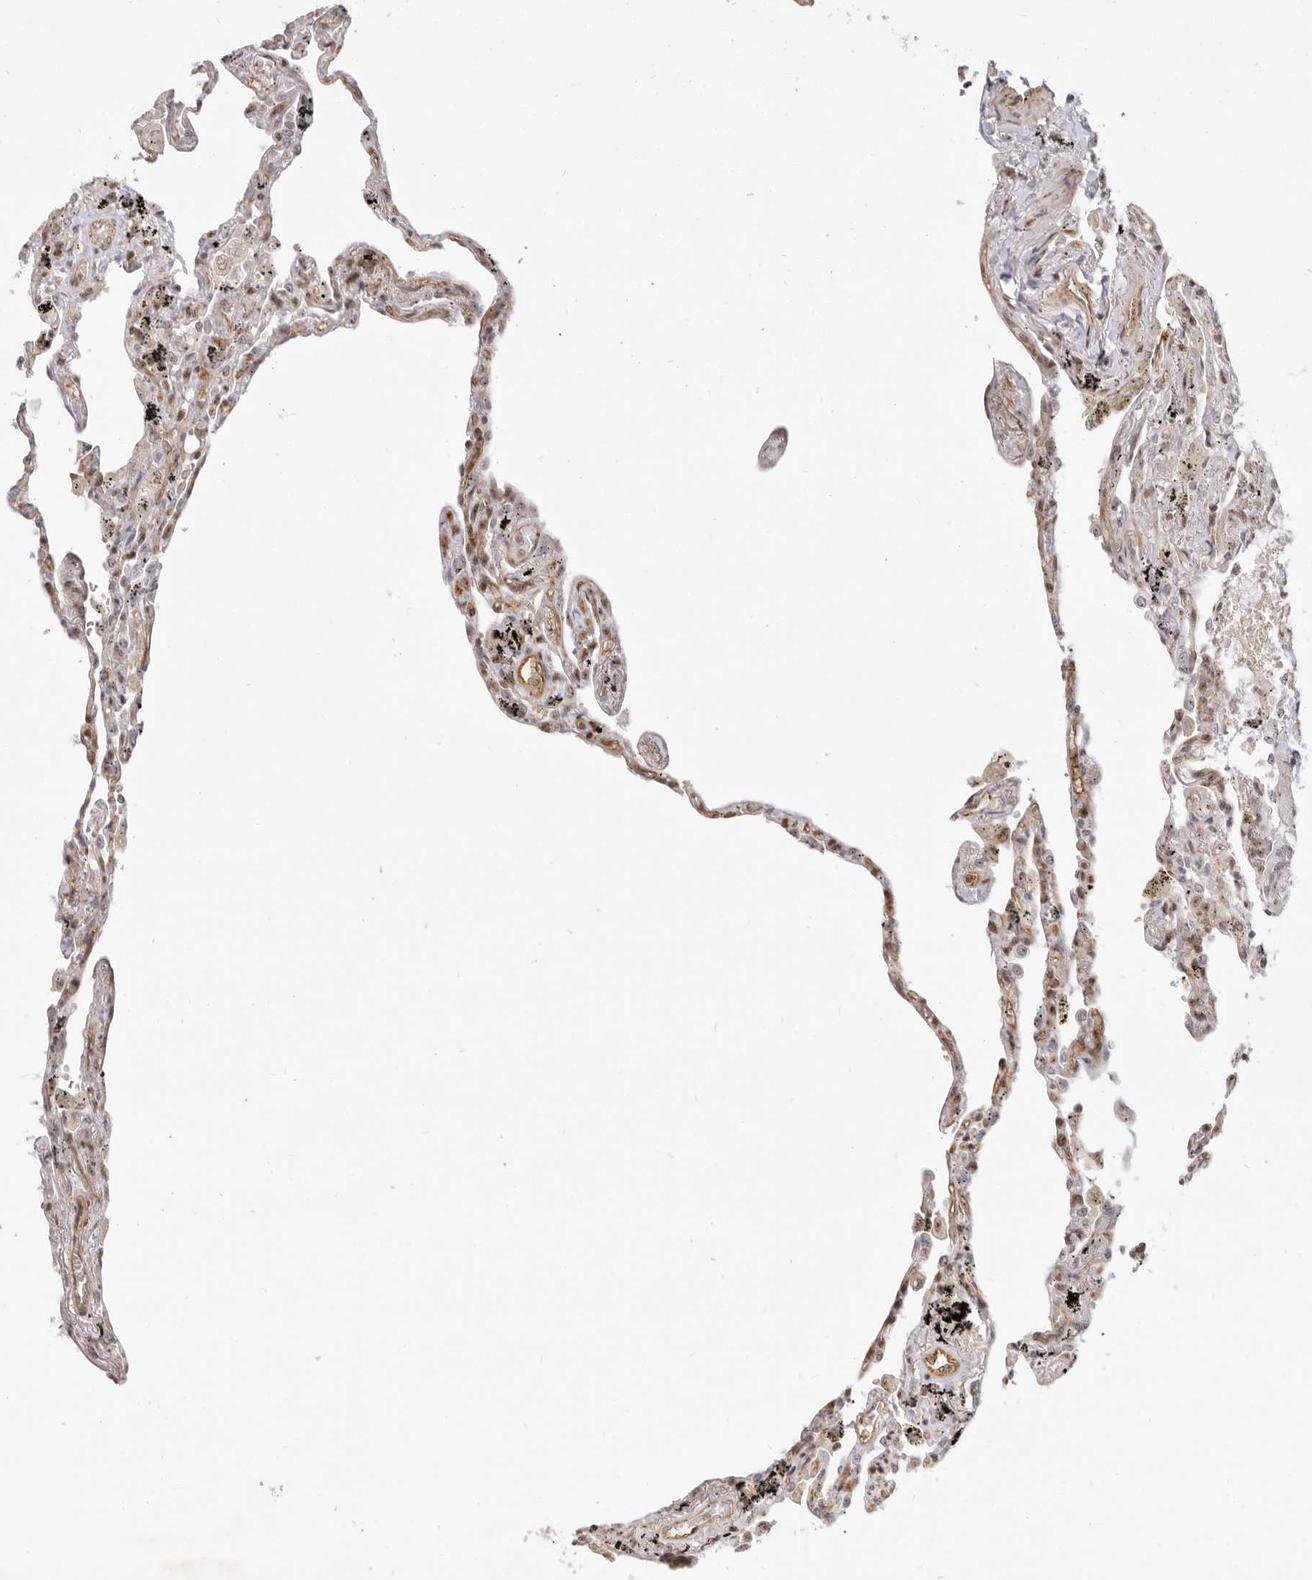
{"staining": {"intensity": "moderate", "quantity": ">75%", "location": "nuclear"}, "tissue": "lung", "cell_type": "Alveolar cells", "image_type": "normal", "snomed": [{"axis": "morphology", "description": "Normal tissue, NOS"}, {"axis": "topography", "description": "Lung"}], "caption": "Immunohistochemistry (IHC) image of normal lung: lung stained using immunohistochemistry reveals medium levels of moderate protein expression localized specifically in the nuclear of alveolar cells, appearing as a nuclear brown color.", "gene": "BAP1", "patient": {"sex": "male", "age": 59}}